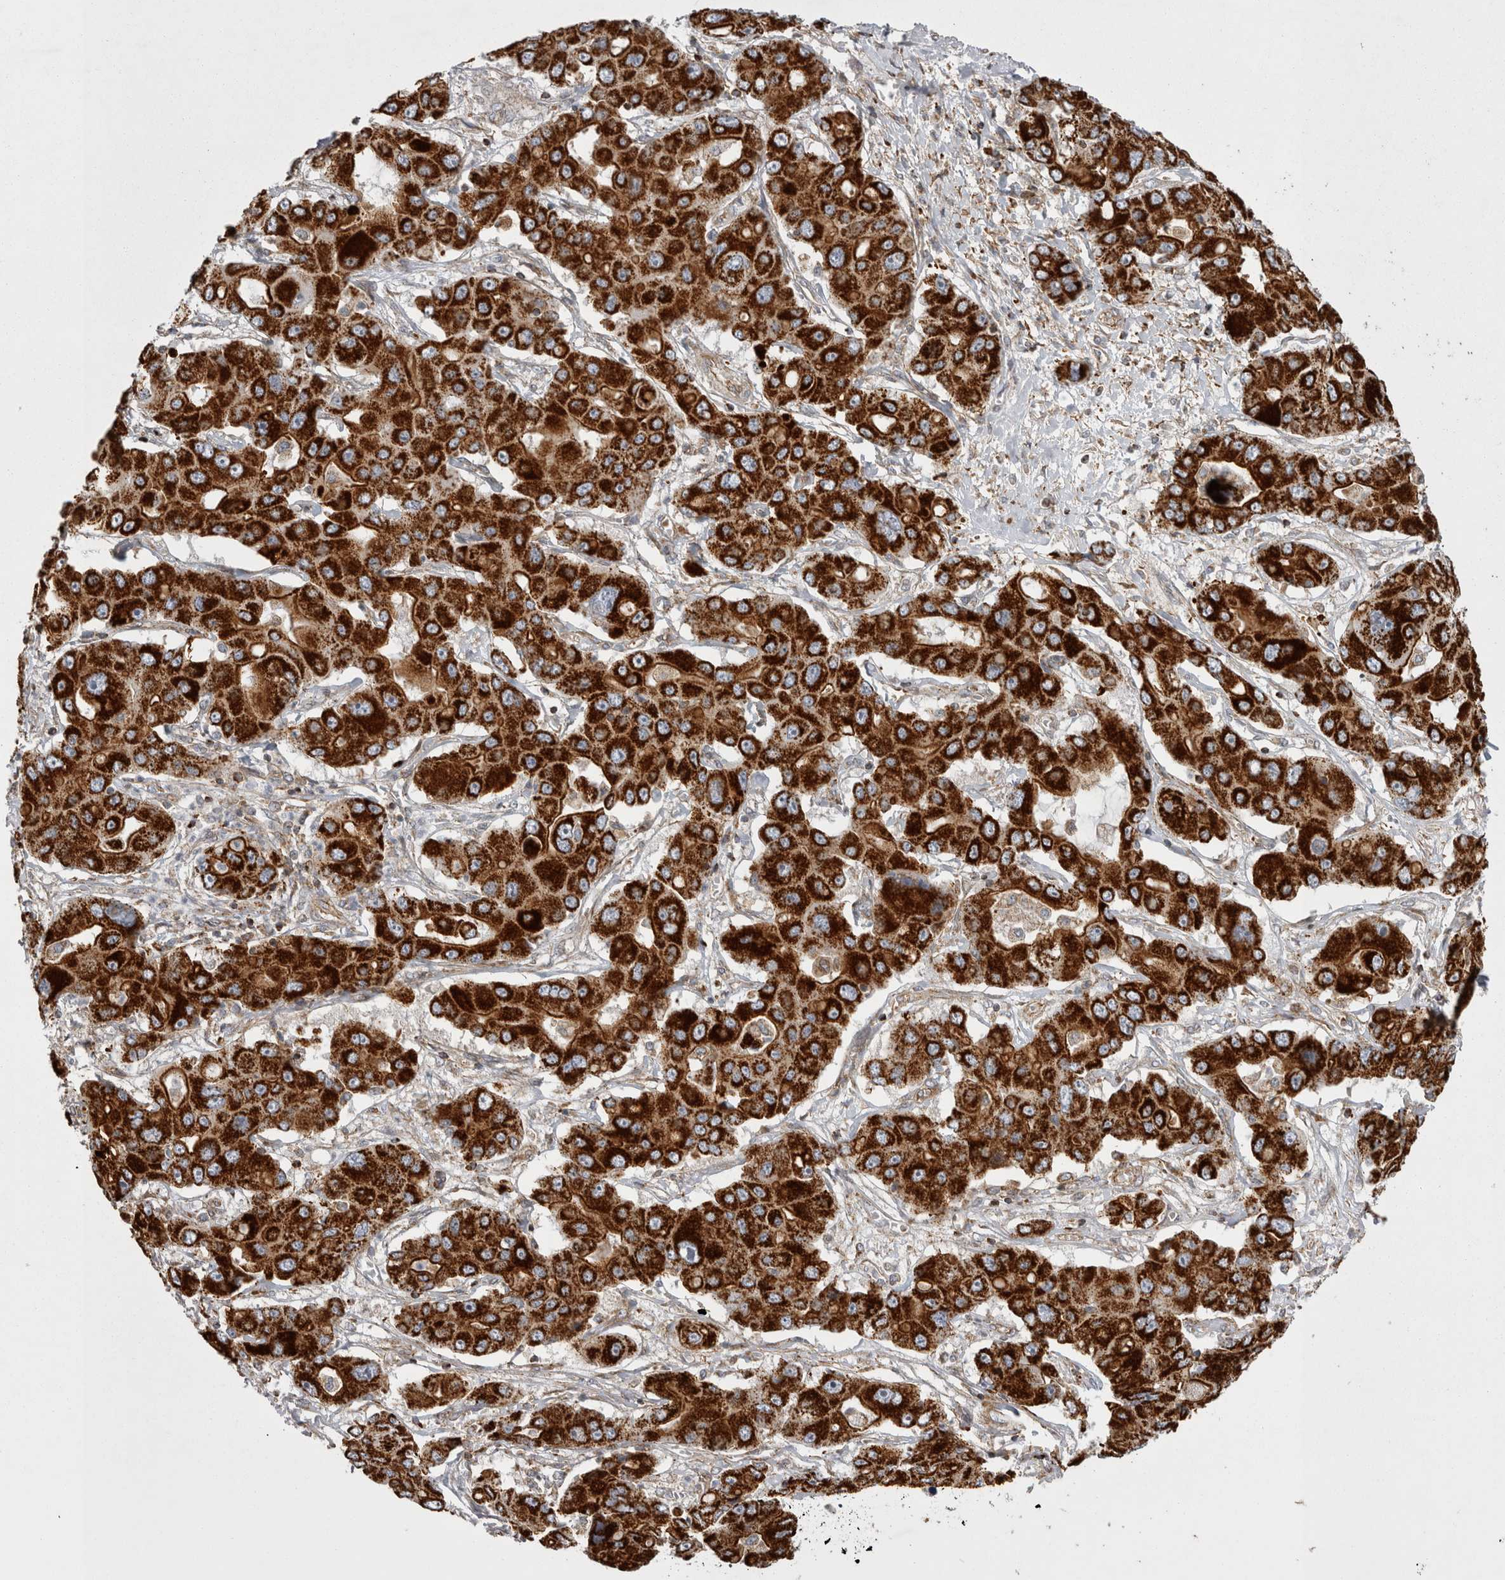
{"staining": {"intensity": "strong", "quantity": ">75%", "location": "cytoplasmic/membranous"}, "tissue": "liver cancer", "cell_type": "Tumor cells", "image_type": "cancer", "snomed": [{"axis": "morphology", "description": "Cholangiocarcinoma"}, {"axis": "topography", "description": "Liver"}], "caption": "The immunohistochemical stain labels strong cytoplasmic/membranous expression in tumor cells of cholangiocarcinoma (liver) tissue. Using DAB (3,3'-diaminobenzidine) (brown) and hematoxylin (blue) stains, captured at high magnification using brightfield microscopy.", "gene": "TSPOAP1", "patient": {"sex": "male", "age": 67}}